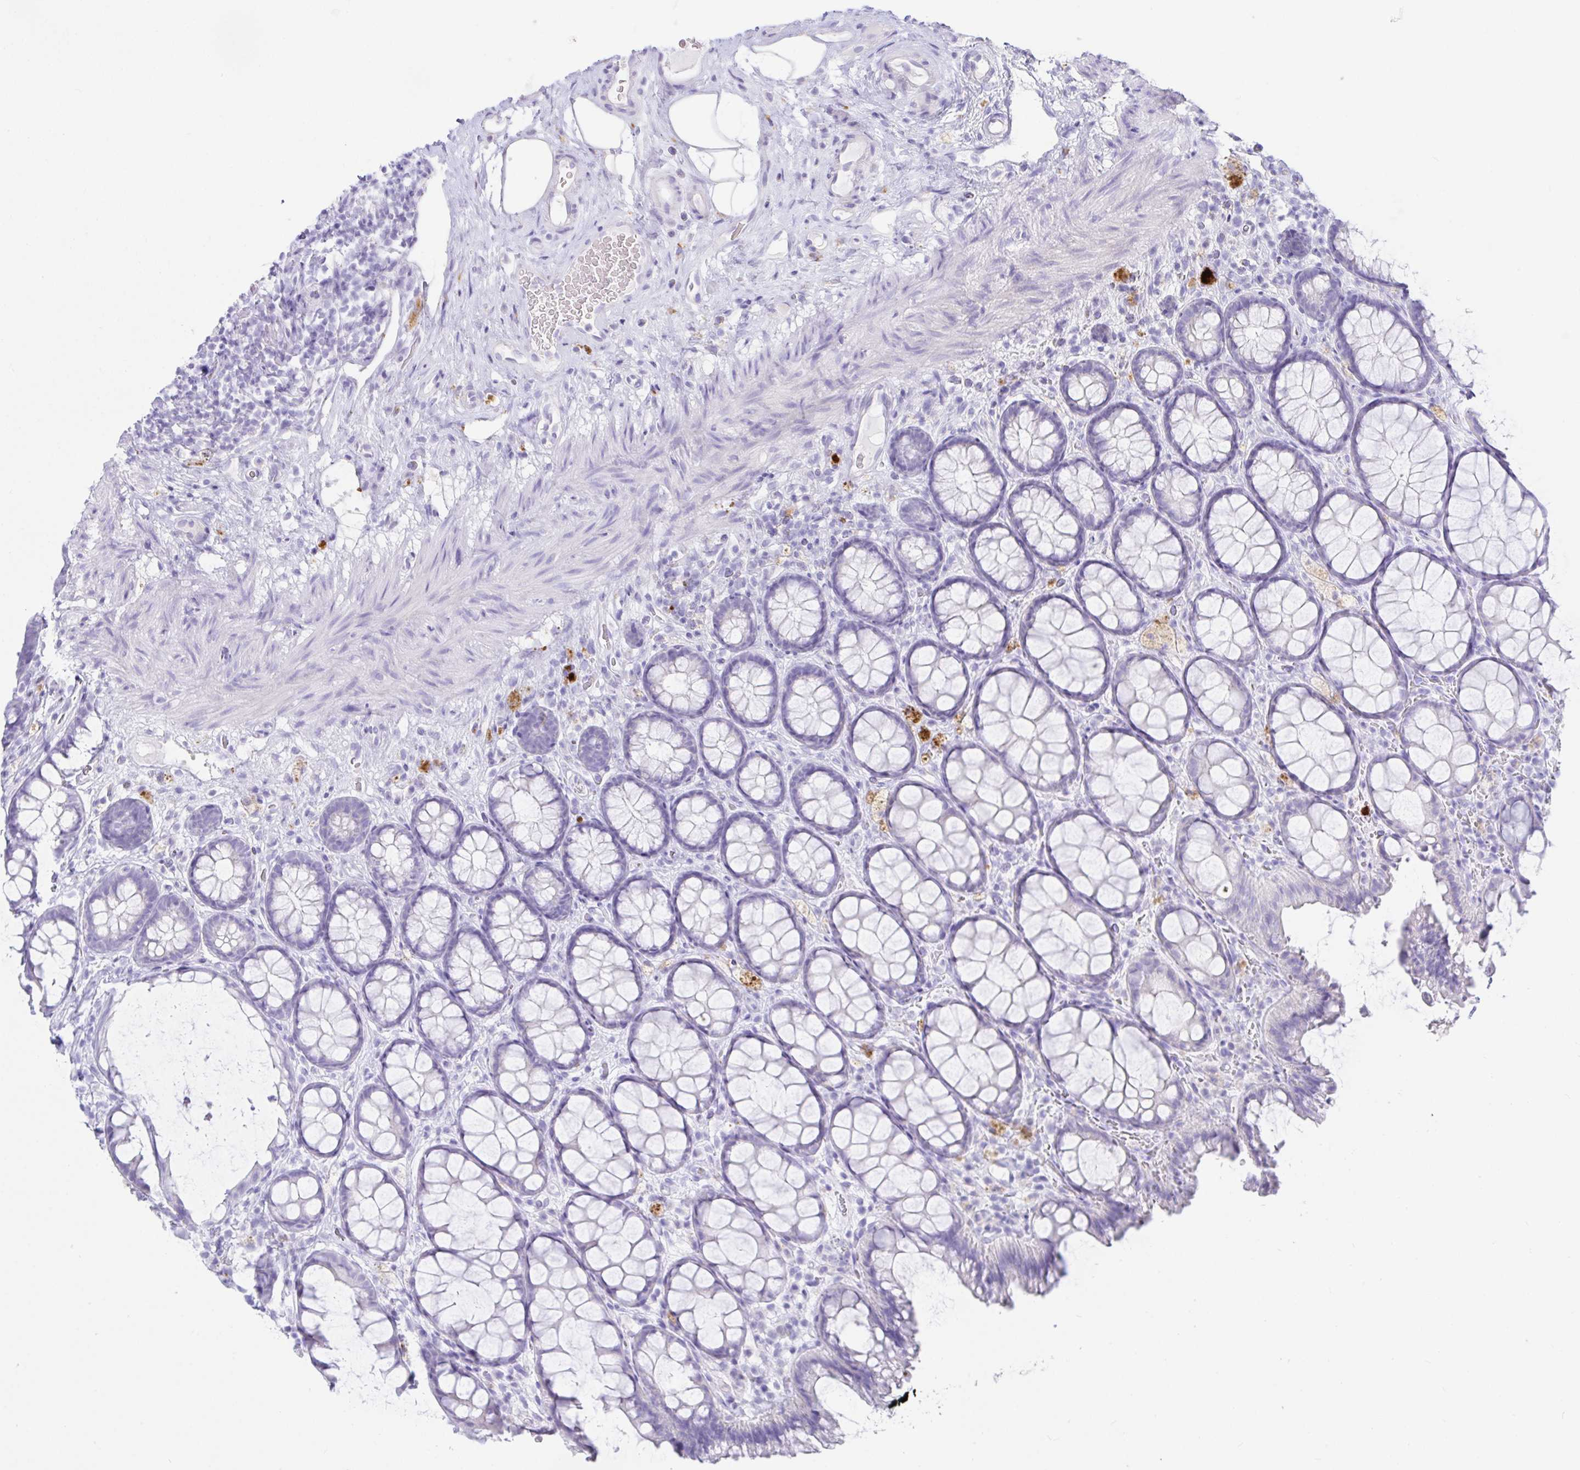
{"staining": {"intensity": "negative", "quantity": "none", "location": "none"}, "tissue": "rectum", "cell_type": "Glandular cells", "image_type": "normal", "snomed": [{"axis": "morphology", "description": "Normal tissue, NOS"}, {"axis": "topography", "description": "Rectum"}], "caption": "Rectum was stained to show a protein in brown. There is no significant staining in glandular cells. The staining was performed using DAB (3,3'-diaminobenzidine) to visualize the protein expression in brown, while the nuclei were stained in blue with hematoxylin (Magnification: 20x).", "gene": "PAX8", "patient": {"sex": "female", "age": 67}}